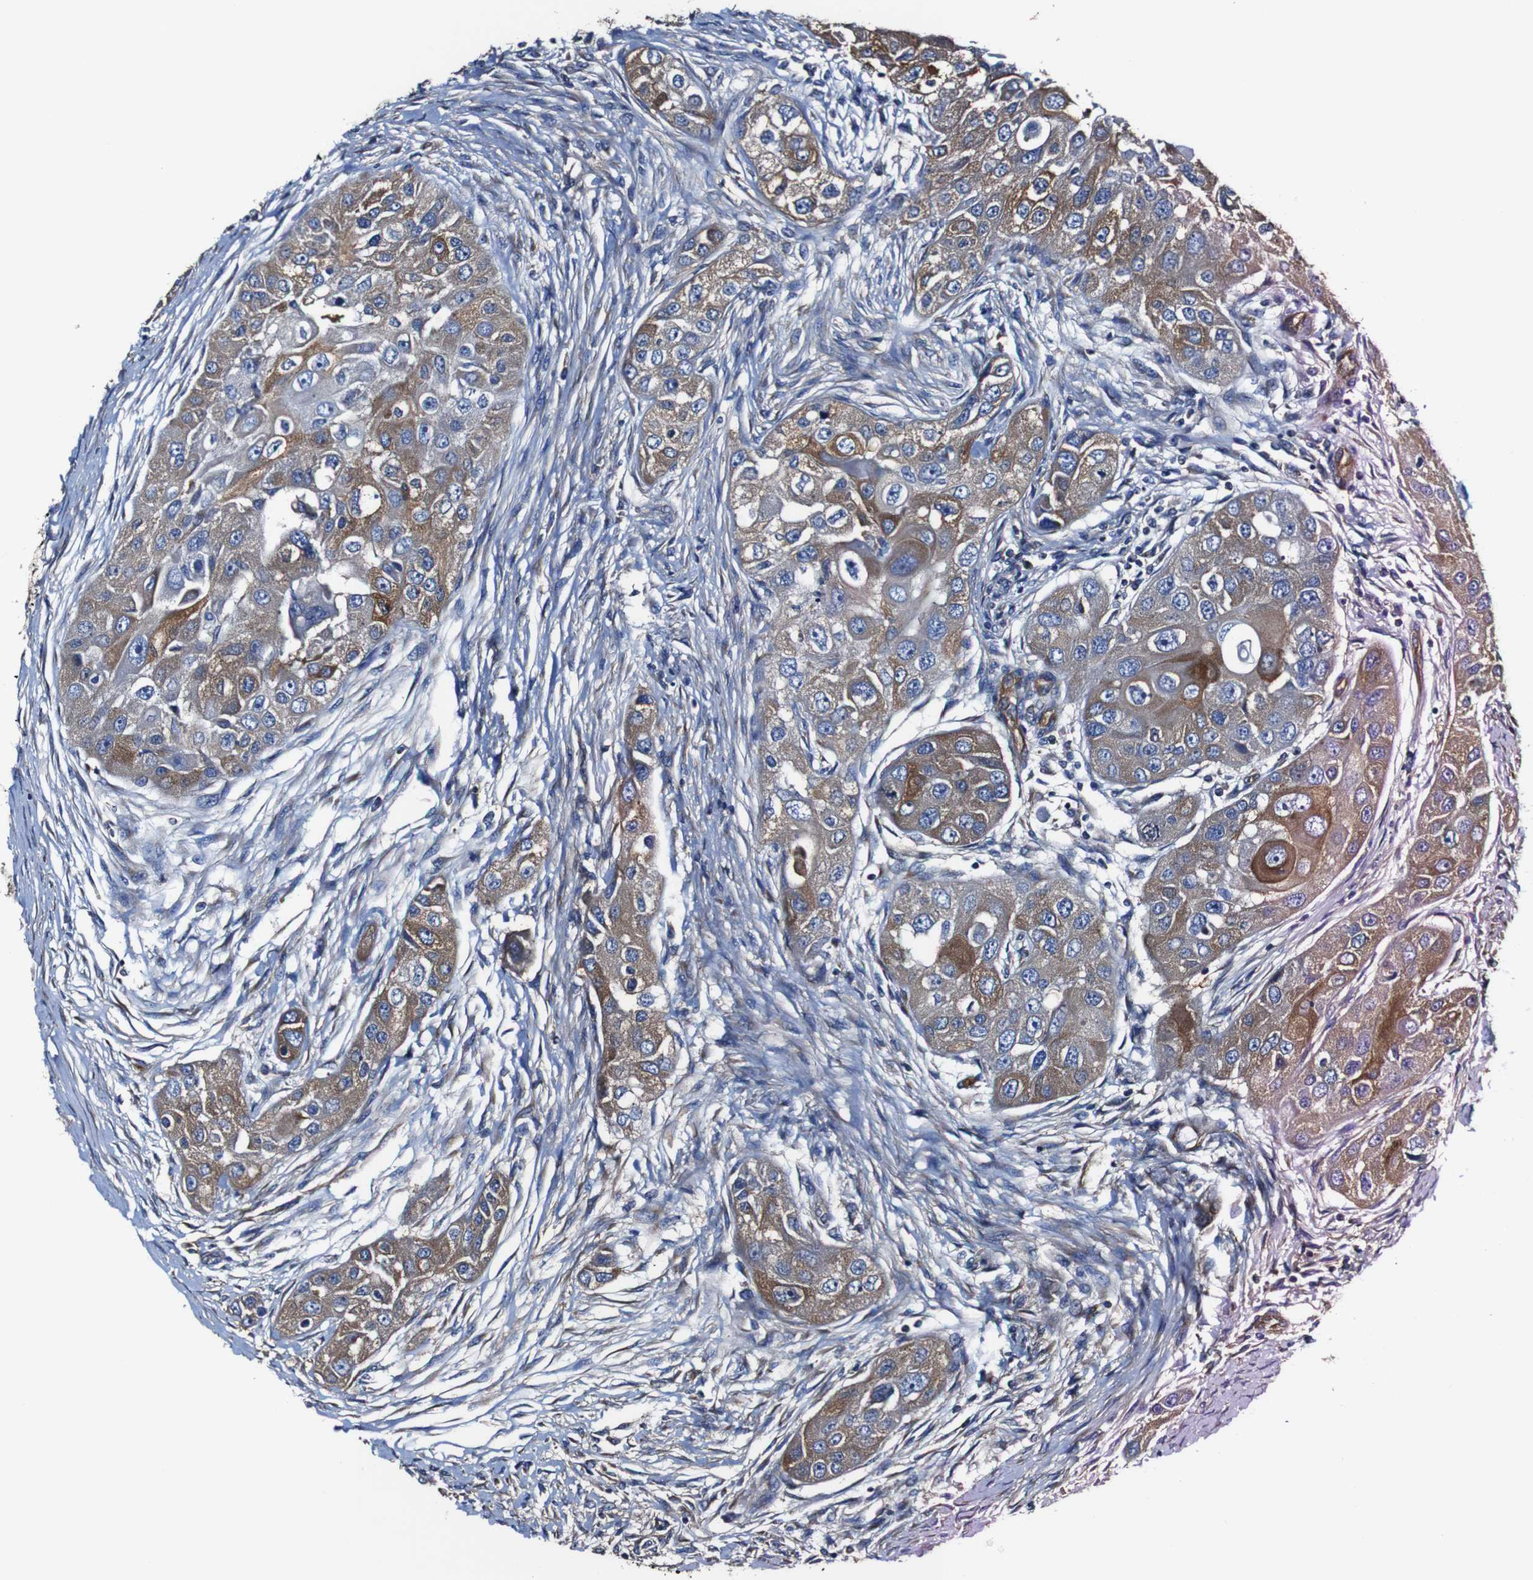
{"staining": {"intensity": "moderate", "quantity": "25%-75%", "location": "cytoplasmic/membranous"}, "tissue": "head and neck cancer", "cell_type": "Tumor cells", "image_type": "cancer", "snomed": [{"axis": "morphology", "description": "Normal tissue, NOS"}, {"axis": "morphology", "description": "Squamous cell carcinoma, NOS"}, {"axis": "topography", "description": "Skeletal muscle"}, {"axis": "topography", "description": "Head-Neck"}], "caption": "DAB (3,3'-diaminobenzidine) immunohistochemical staining of head and neck squamous cell carcinoma reveals moderate cytoplasmic/membranous protein positivity in about 25%-75% of tumor cells.", "gene": "CSF1R", "patient": {"sex": "male", "age": 51}}